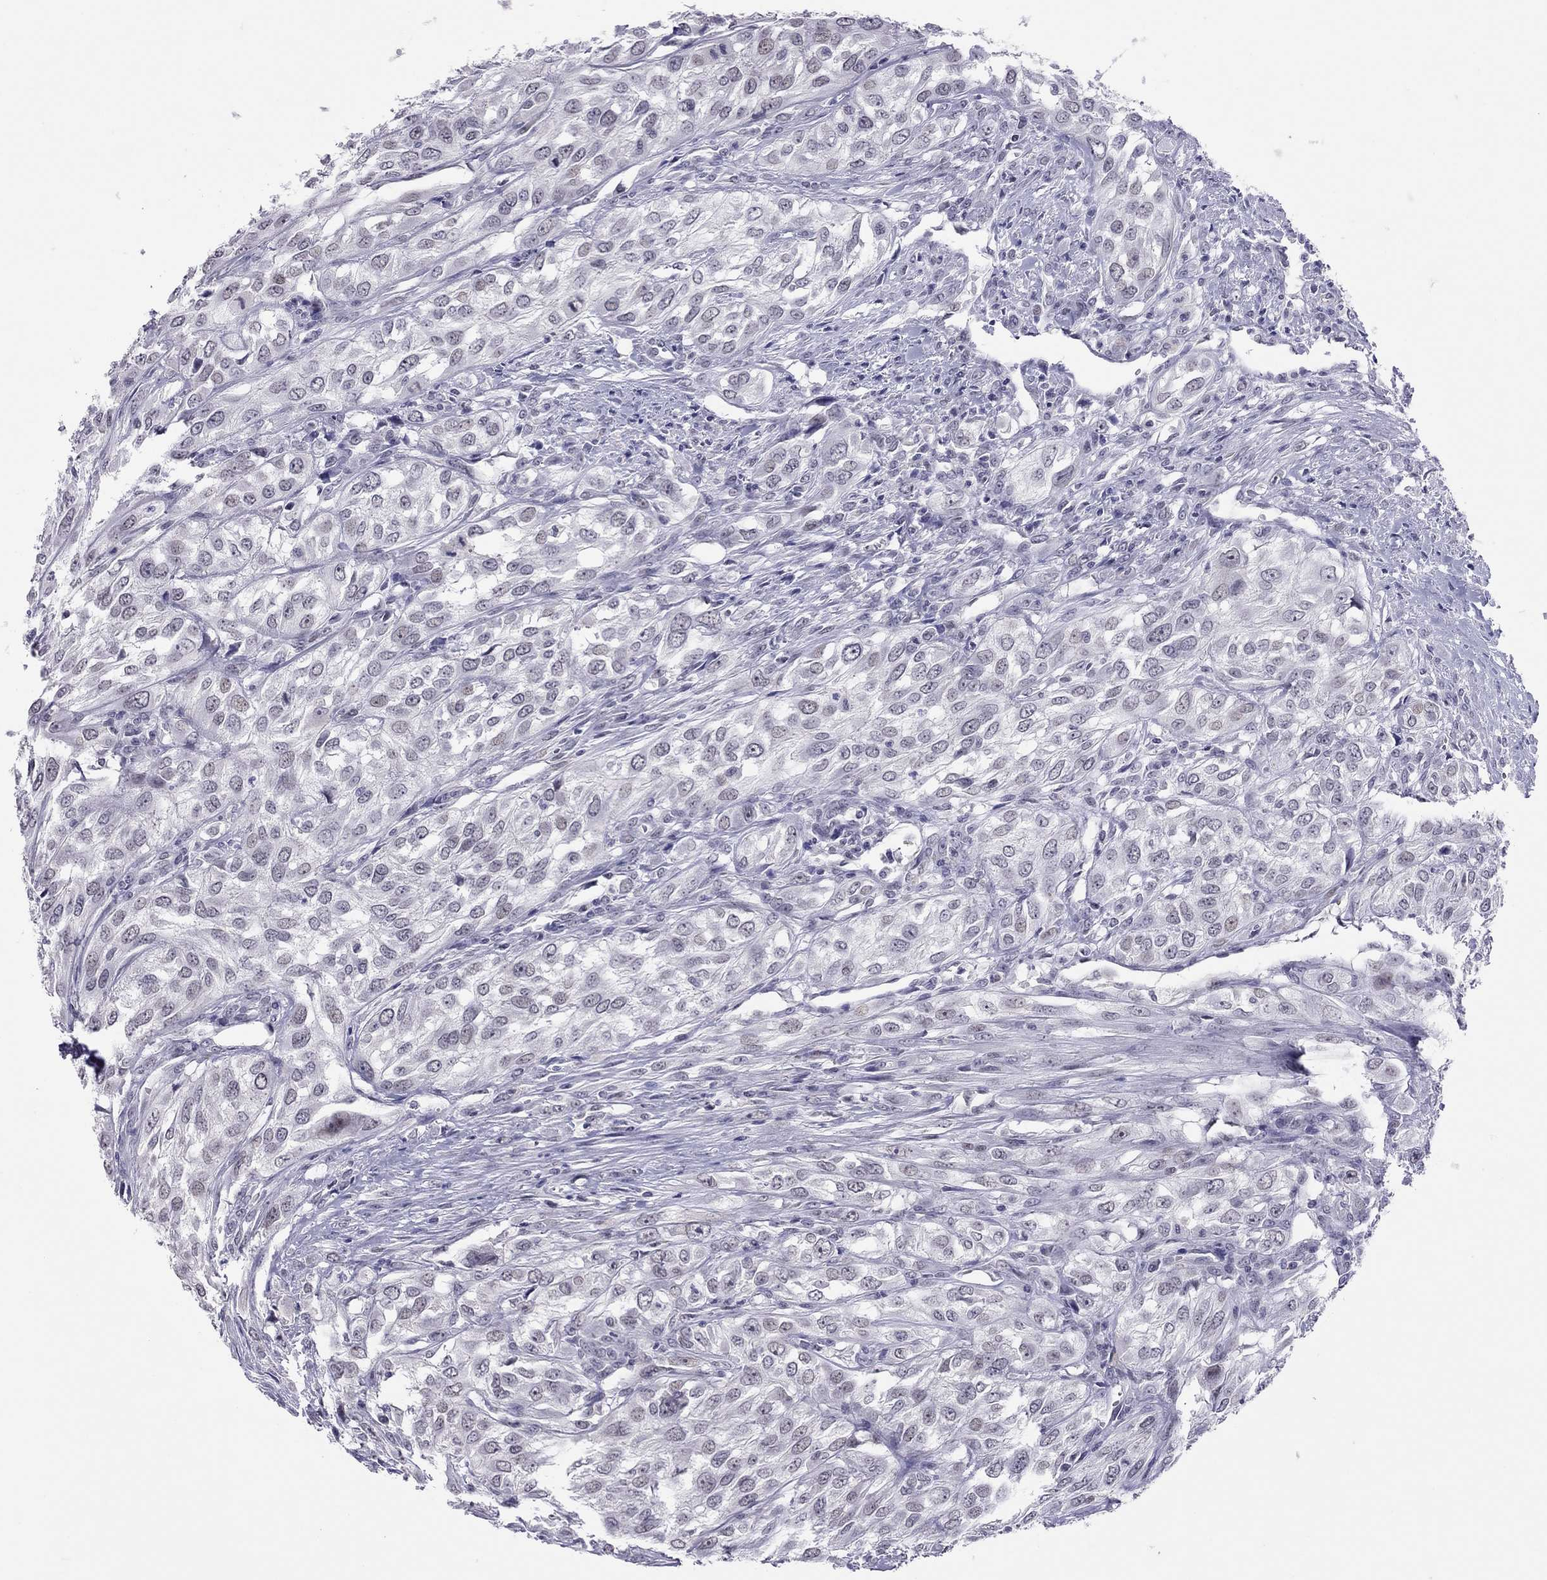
{"staining": {"intensity": "negative", "quantity": "none", "location": "none"}, "tissue": "urothelial cancer", "cell_type": "Tumor cells", "image_type": "cancer", "snomed": [{"axis": "morphology", "description": "Urothelial carcinoma, High grade"}, {"axis": "topography", "description": "Urinary bladder"}], "caption": "This is an immunohistochemistry (IHC) photomicrograph of high-grade urothelial carcinoma. There is no positivity in tumor cells.", "gene": "JHY", "patient": {"sex": "male", "age": 67}}